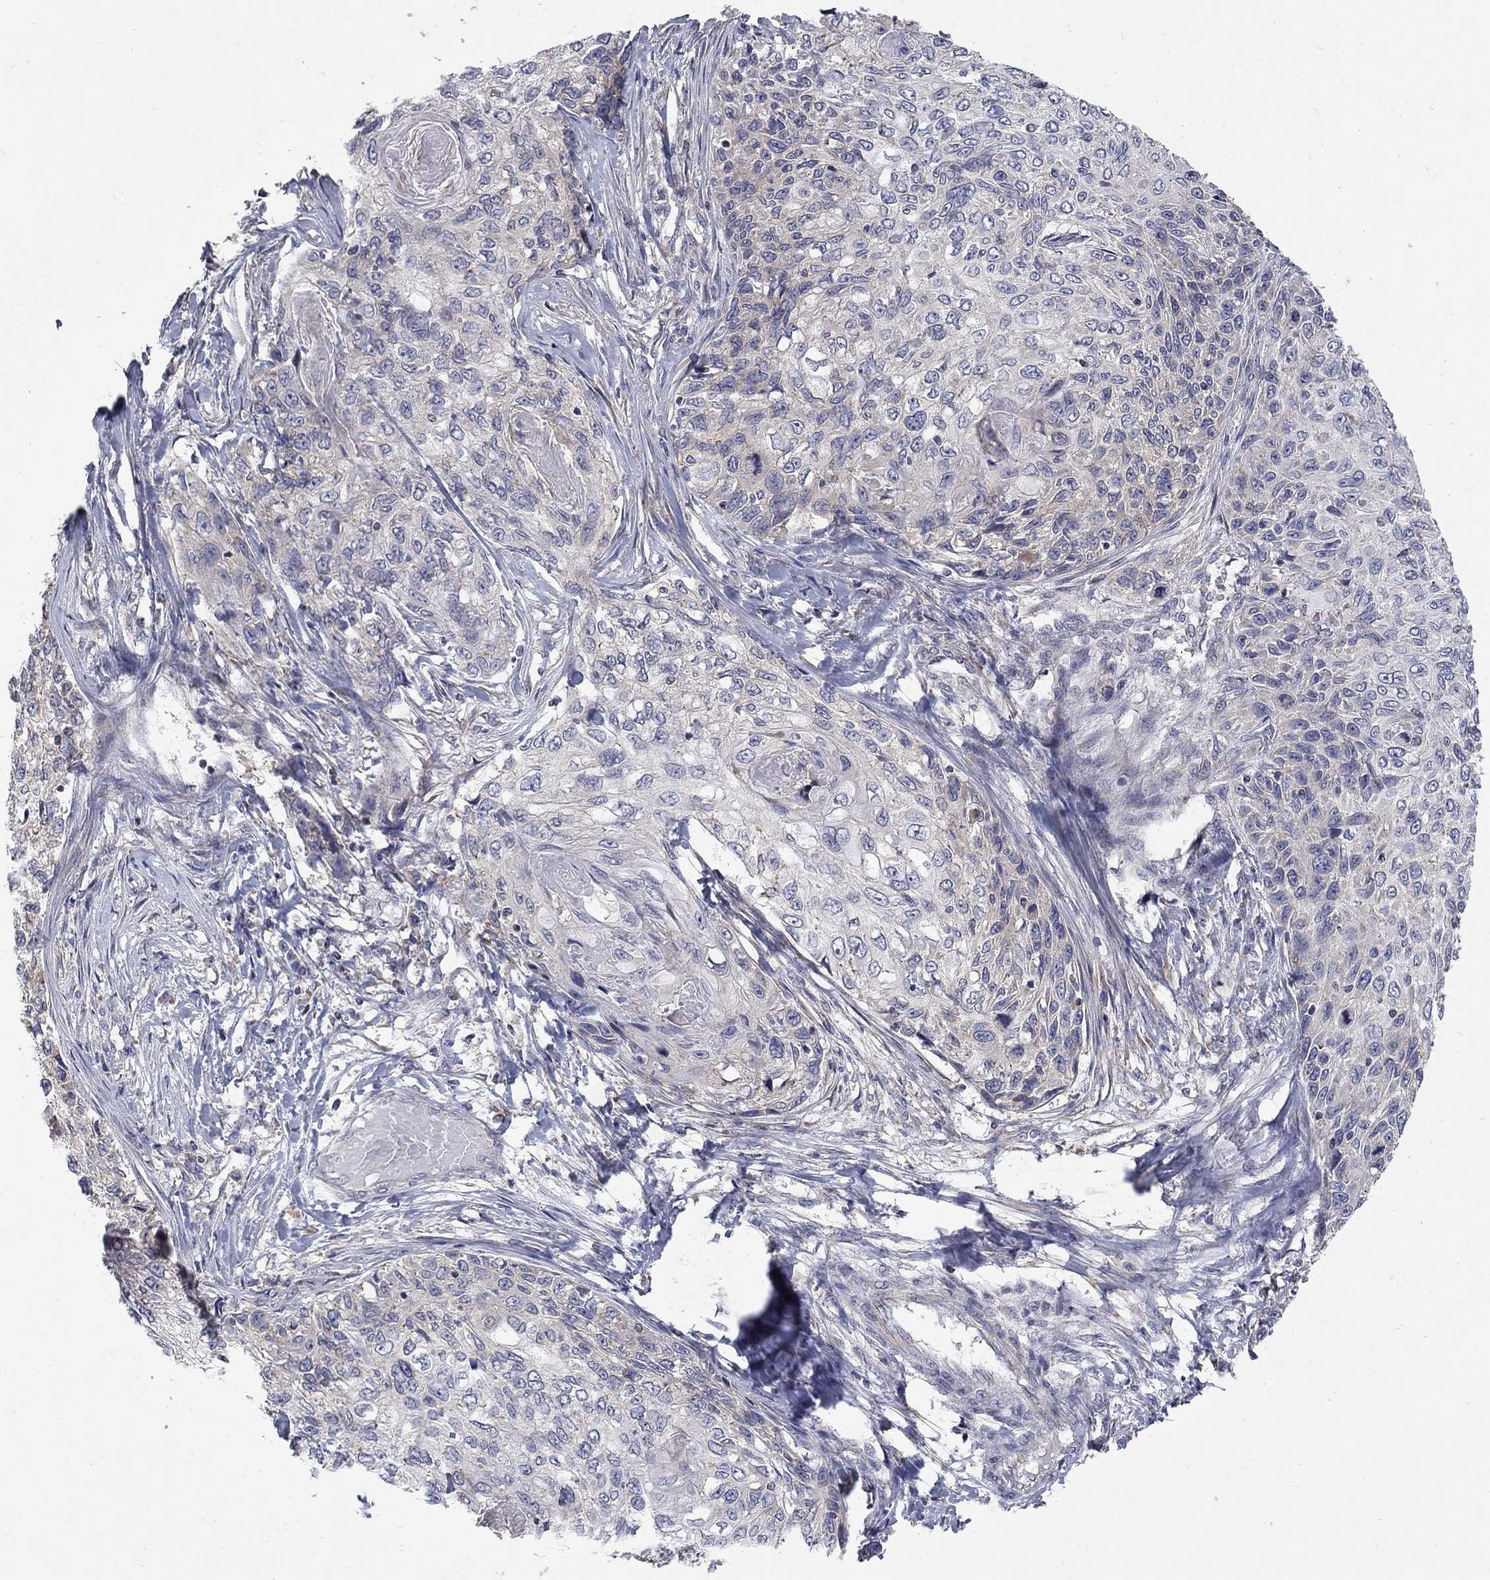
{"staining": {"intensity": "negative", "quantity": "none", "location": "none"}, "tissue": "skin cancer", "cell_type": "Tumor cells", "image_type": "cancer", "snomed": [{"axis": "morphology", "description": "Squamous cell carcinoma, NOS"}, {"axis": "topography", "description": "Skin"}], "caption": "Immunohistochemistry of skin cancer displays no staining in tumor cells.", "gene": "SH2B1", "patient": {"sex": "male", "age": 92}}